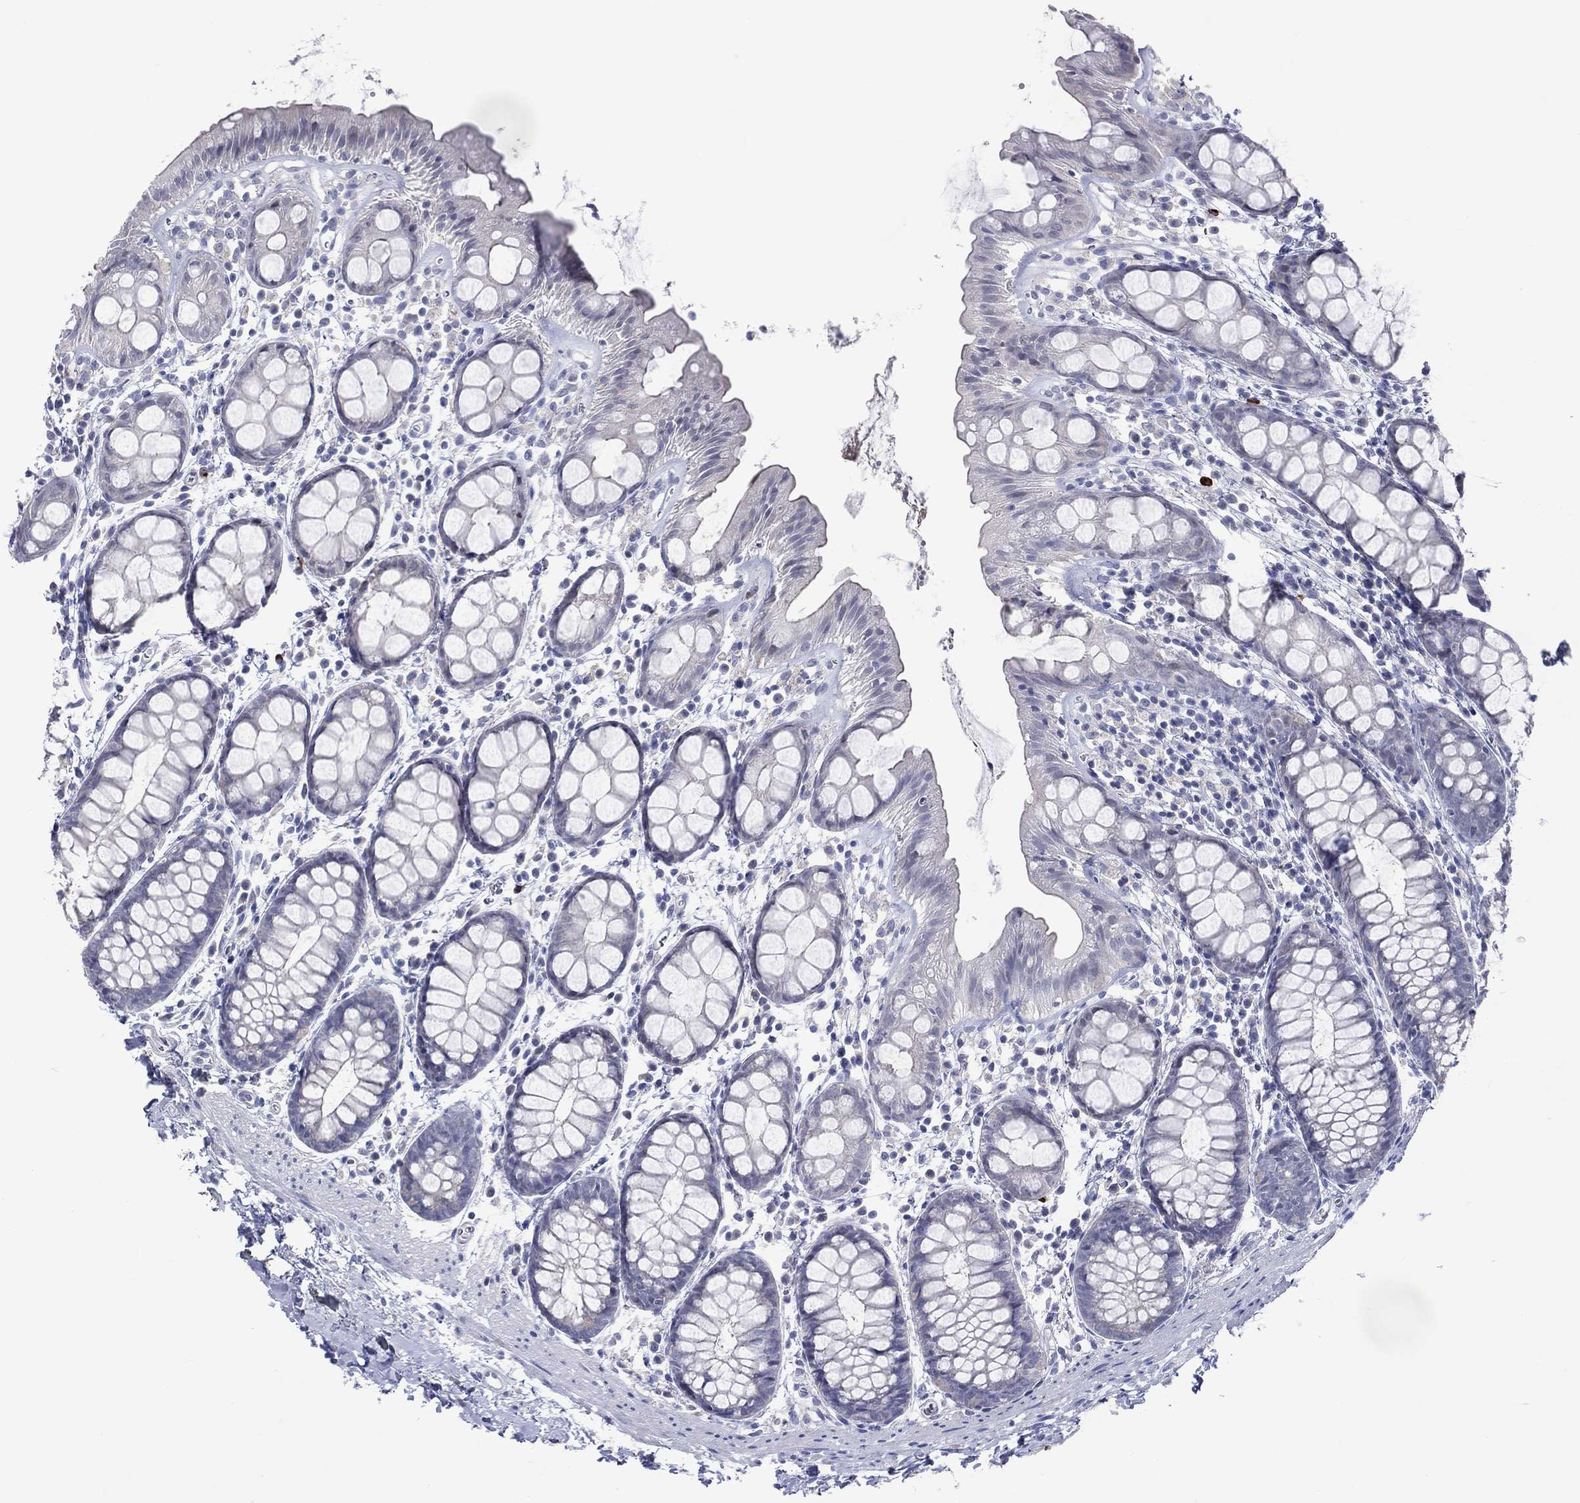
{"staining": {"intensity": "negative", "quantity": "none", "location": "none"}, "tissue": "rectum", "cell_type": "Glandular cells", "image_type": "normal", "snomed": [{"axis": "morphology", "description": "Normal tissue, NOS"}, {"axis": "topography", "description": "Rectum"}], "caption": "Glandular cells are negative for protein expression in benign human rectum. (Brightfield microscopy of DAB immunohistochemistry at high magnification).", "gene": "DNAH6", "patient": {"sex": "male", "age": 57}}